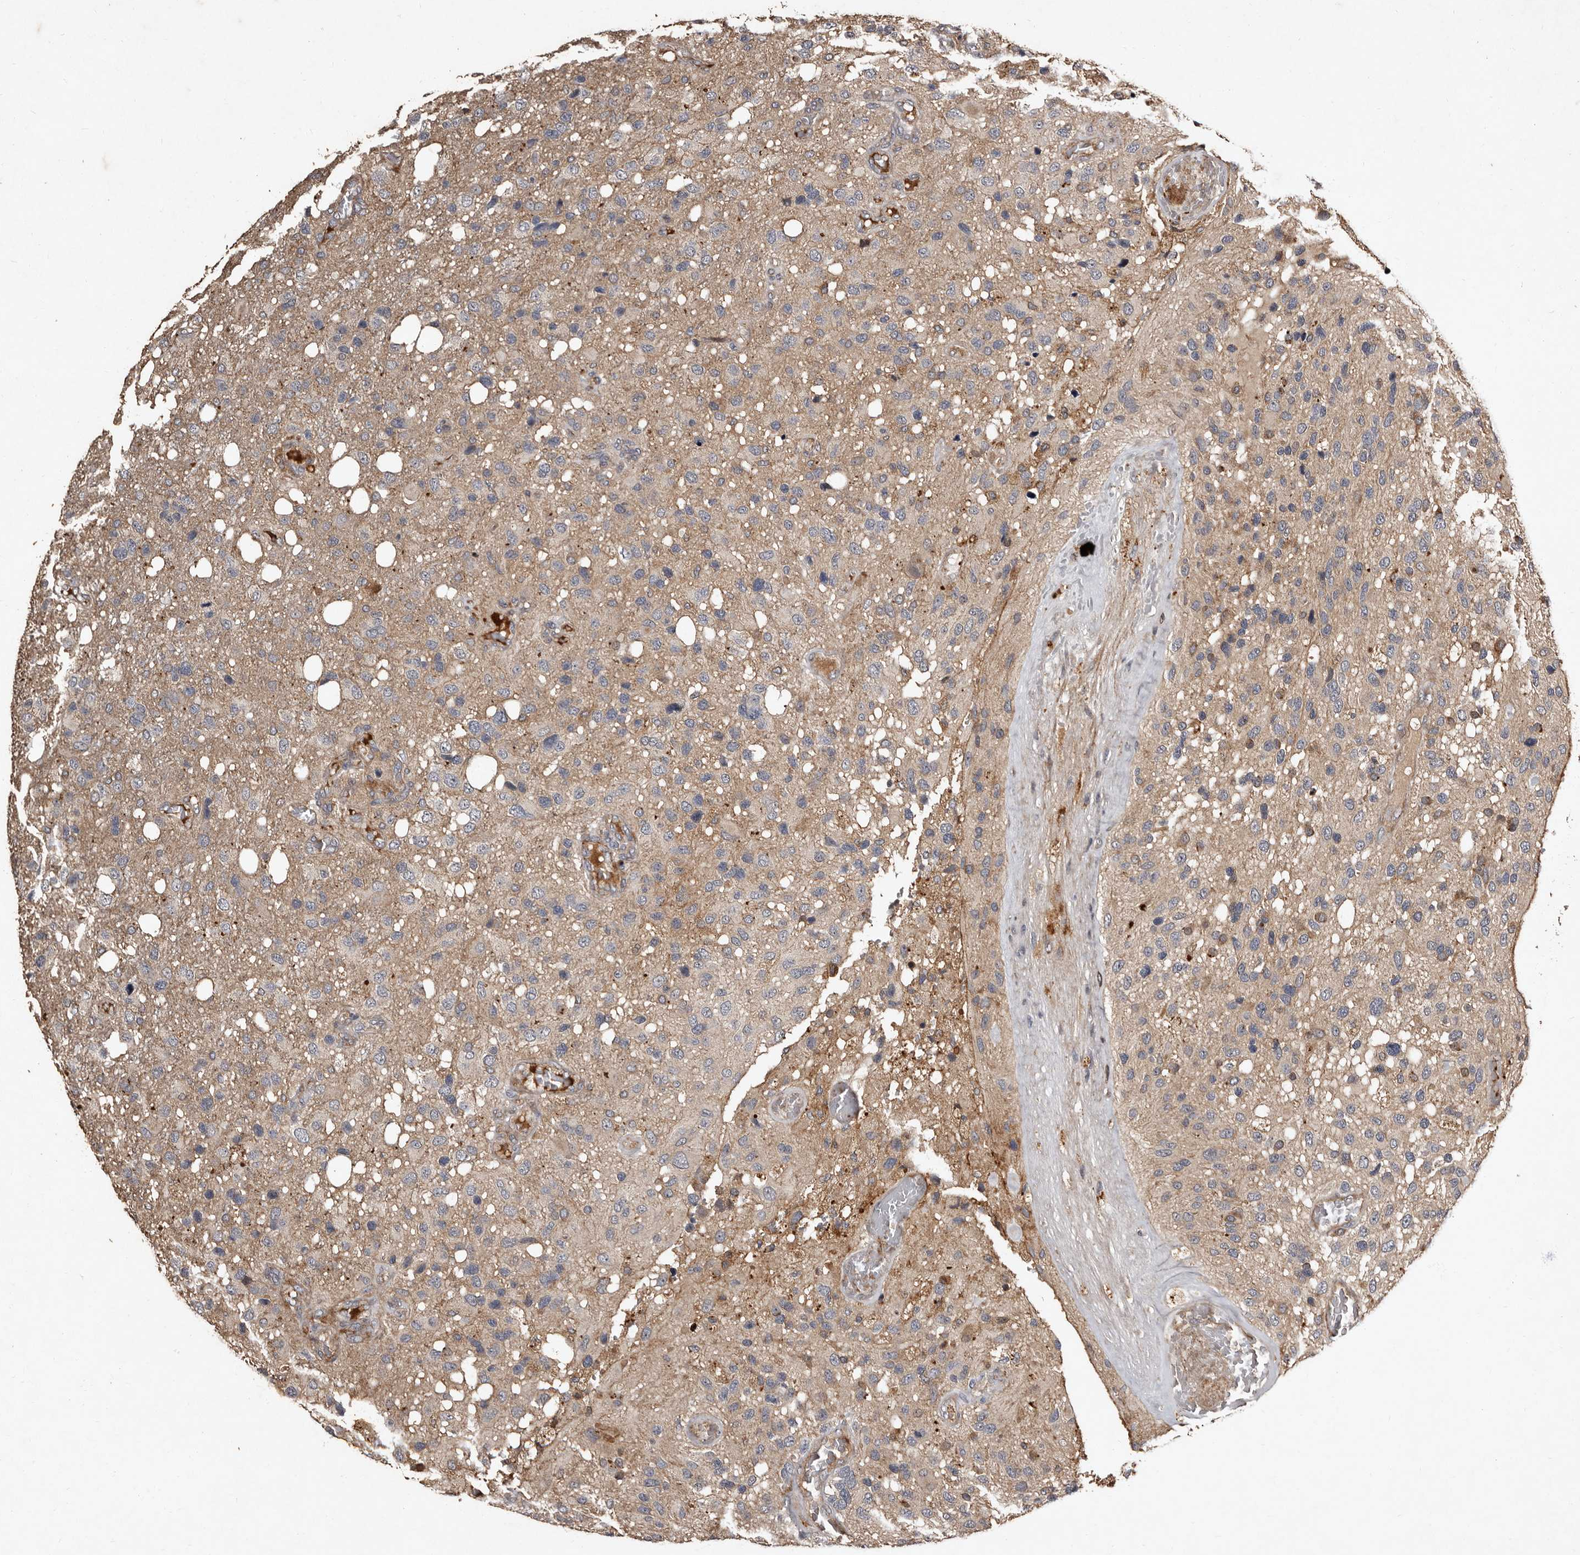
{"staining": {"intensity": "negative", "quantity": "none", "location": "none"}, "tissue": "glioma", "cell_type": "Tumor cells", "image_type": "cancer", "snomed": [{"axis": "morphology", "description": "Glioma, malignant, High grade"}, {"axis": "topography", "description": "Brain"}], "caption": "IHC micrograph of neoplastic tissue: human high-grade glioma (malignant) stained with DAB (3,3'-diaminobenzidine) reveals no significant protein positivity in tumor cells.", "gene": "PRKD3", "patient": {"sex": "female", "age": 58}}